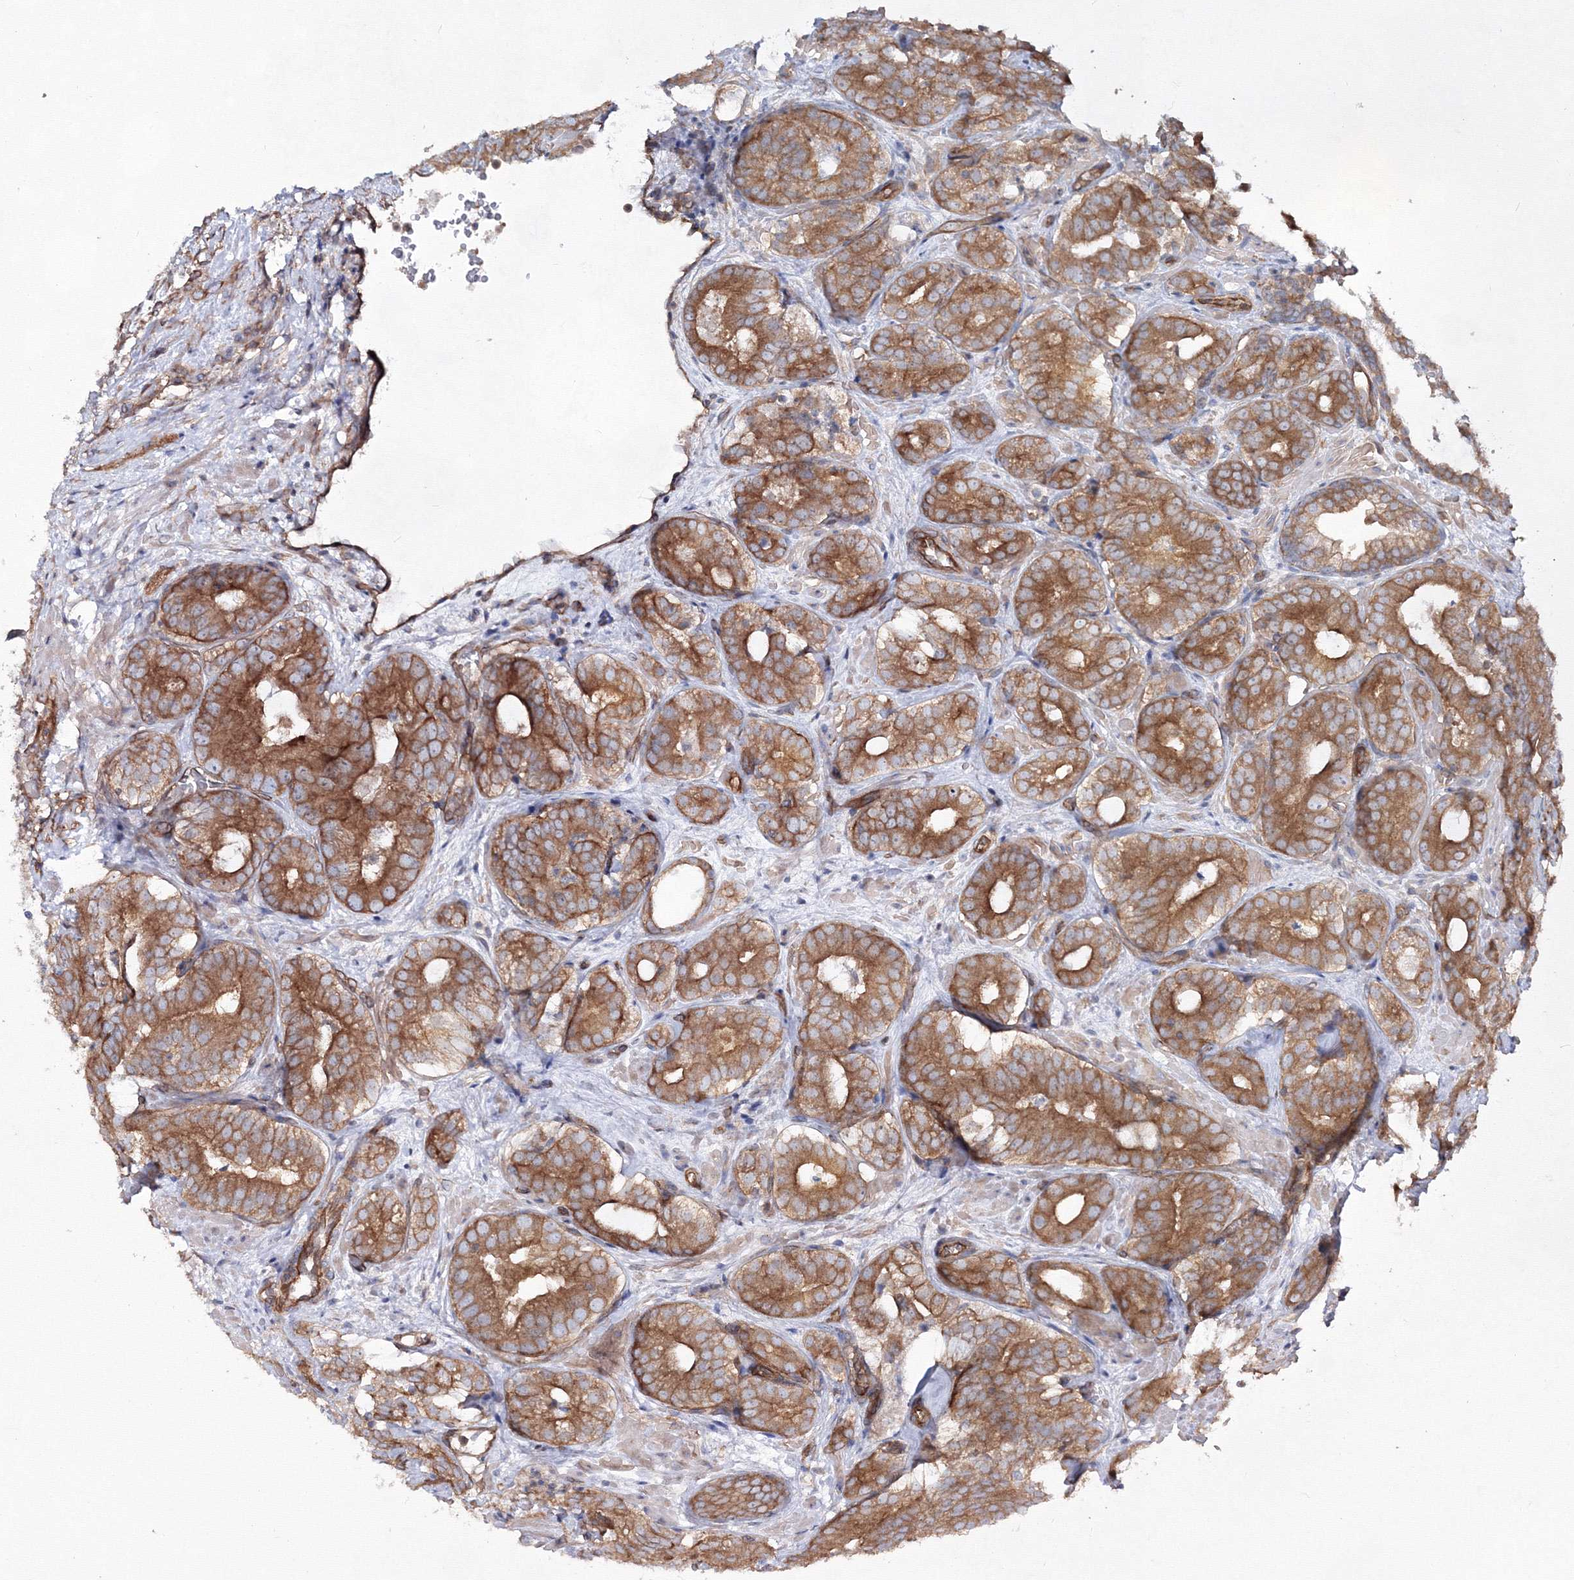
{"staining": {"intensity": "moderate", "quantity": ">75%", "location": "cytoplasmic/membranous"}, "tissue": "prostate cancer", "cell_type": "Tumor cells", "image_type": "cancer", "snomed": [{"axis": "morphology", "description": "Adenocarcinoma, High grade"}, {"axis": "topography", "description": "Prostate"}], "caption": "Prostate high-grade adenocarcinoma was stained to show a protein in brown. There is medium levels of moderate cytoplasmic/membranous staining in about >75% of tumor cells. (DAB (3,3'-diaminobenzidine) IHC, brown staining for protein, blue staining for nuclei).", "gene": "EXOC6", "patient": {"sex": "male", "age": 57}}